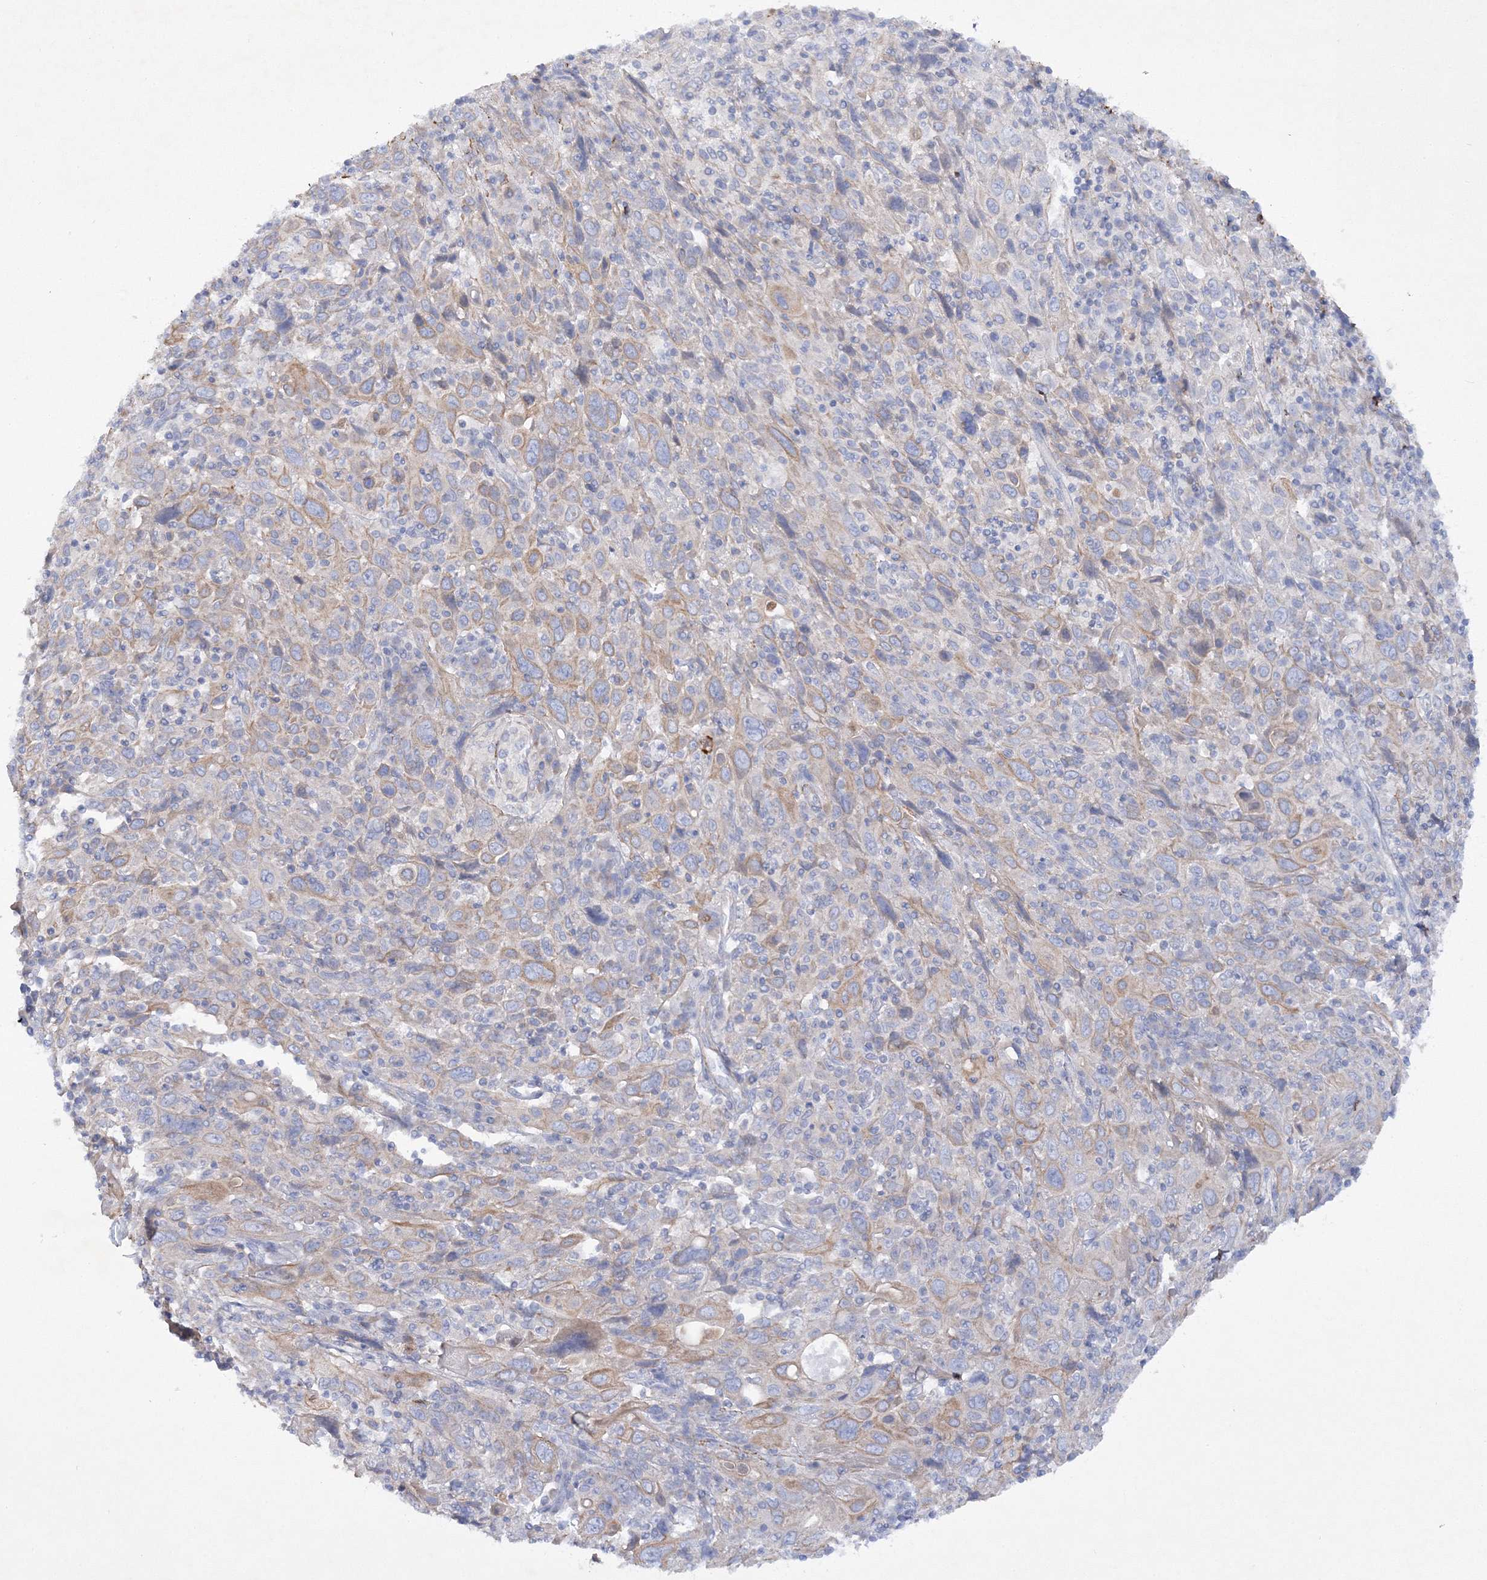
{"staining": {"intensity": "weak", "quantity": "<25%", "location": "cytoplasmic/membranous"}, "tissue": "cervical cancer", "cell_type": "Tumor cells", "image_type": "cancer", "snomed": [{"axis": "morphology", "description": "Squamous cell carcinoma, NOS"}, {"axis": "topography", "description": "Cervix"}], "caption": "This is an immunohistochemistry micrograph of human cervical cancer (squamous cell carcinoma). There is no expression in tumor cells.", "gene": "RTN2", "patient": {"sex": "female", "age": 46}}